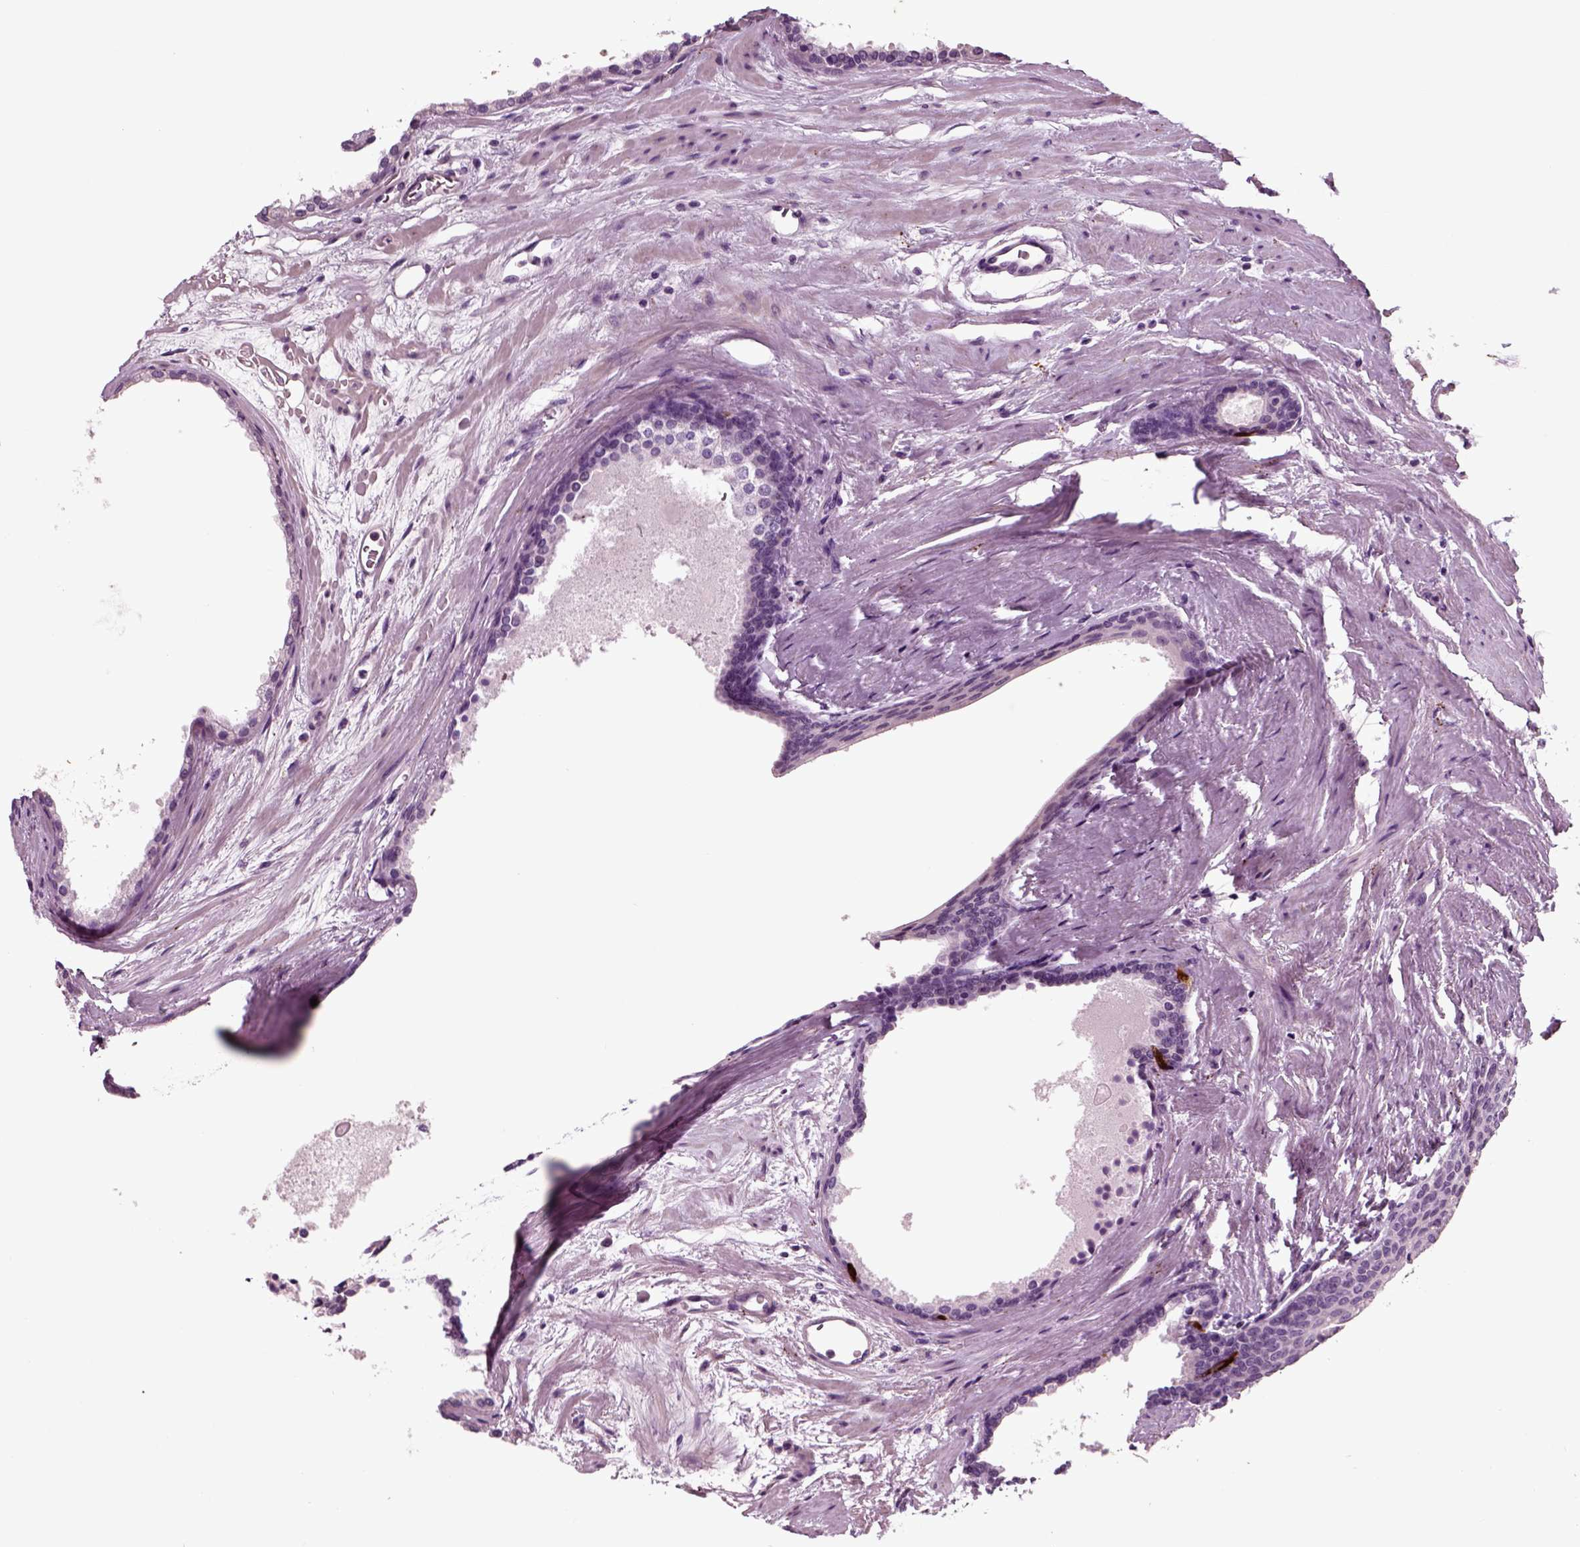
{"staining": {"intensity": "negative", "quantity": "none", "location": "none"}, "tissue": "prostate cancer", "cell_type": "Tumor cells", "image_type": "cancer", "snomed": [{"axis": "morphology", "description": "Adenocarcinoma, Low grade"}, {"axis": "topography", "description": "Prostate"}], "caption": "A high-resolution image shows immunohistochemistry (IHC) staining of prostate low-grade adenocarcinoma, which shows no significant expression in tumor cells.", "gene": "CHGB", "patient": {"sex": "male", "age": 56}}